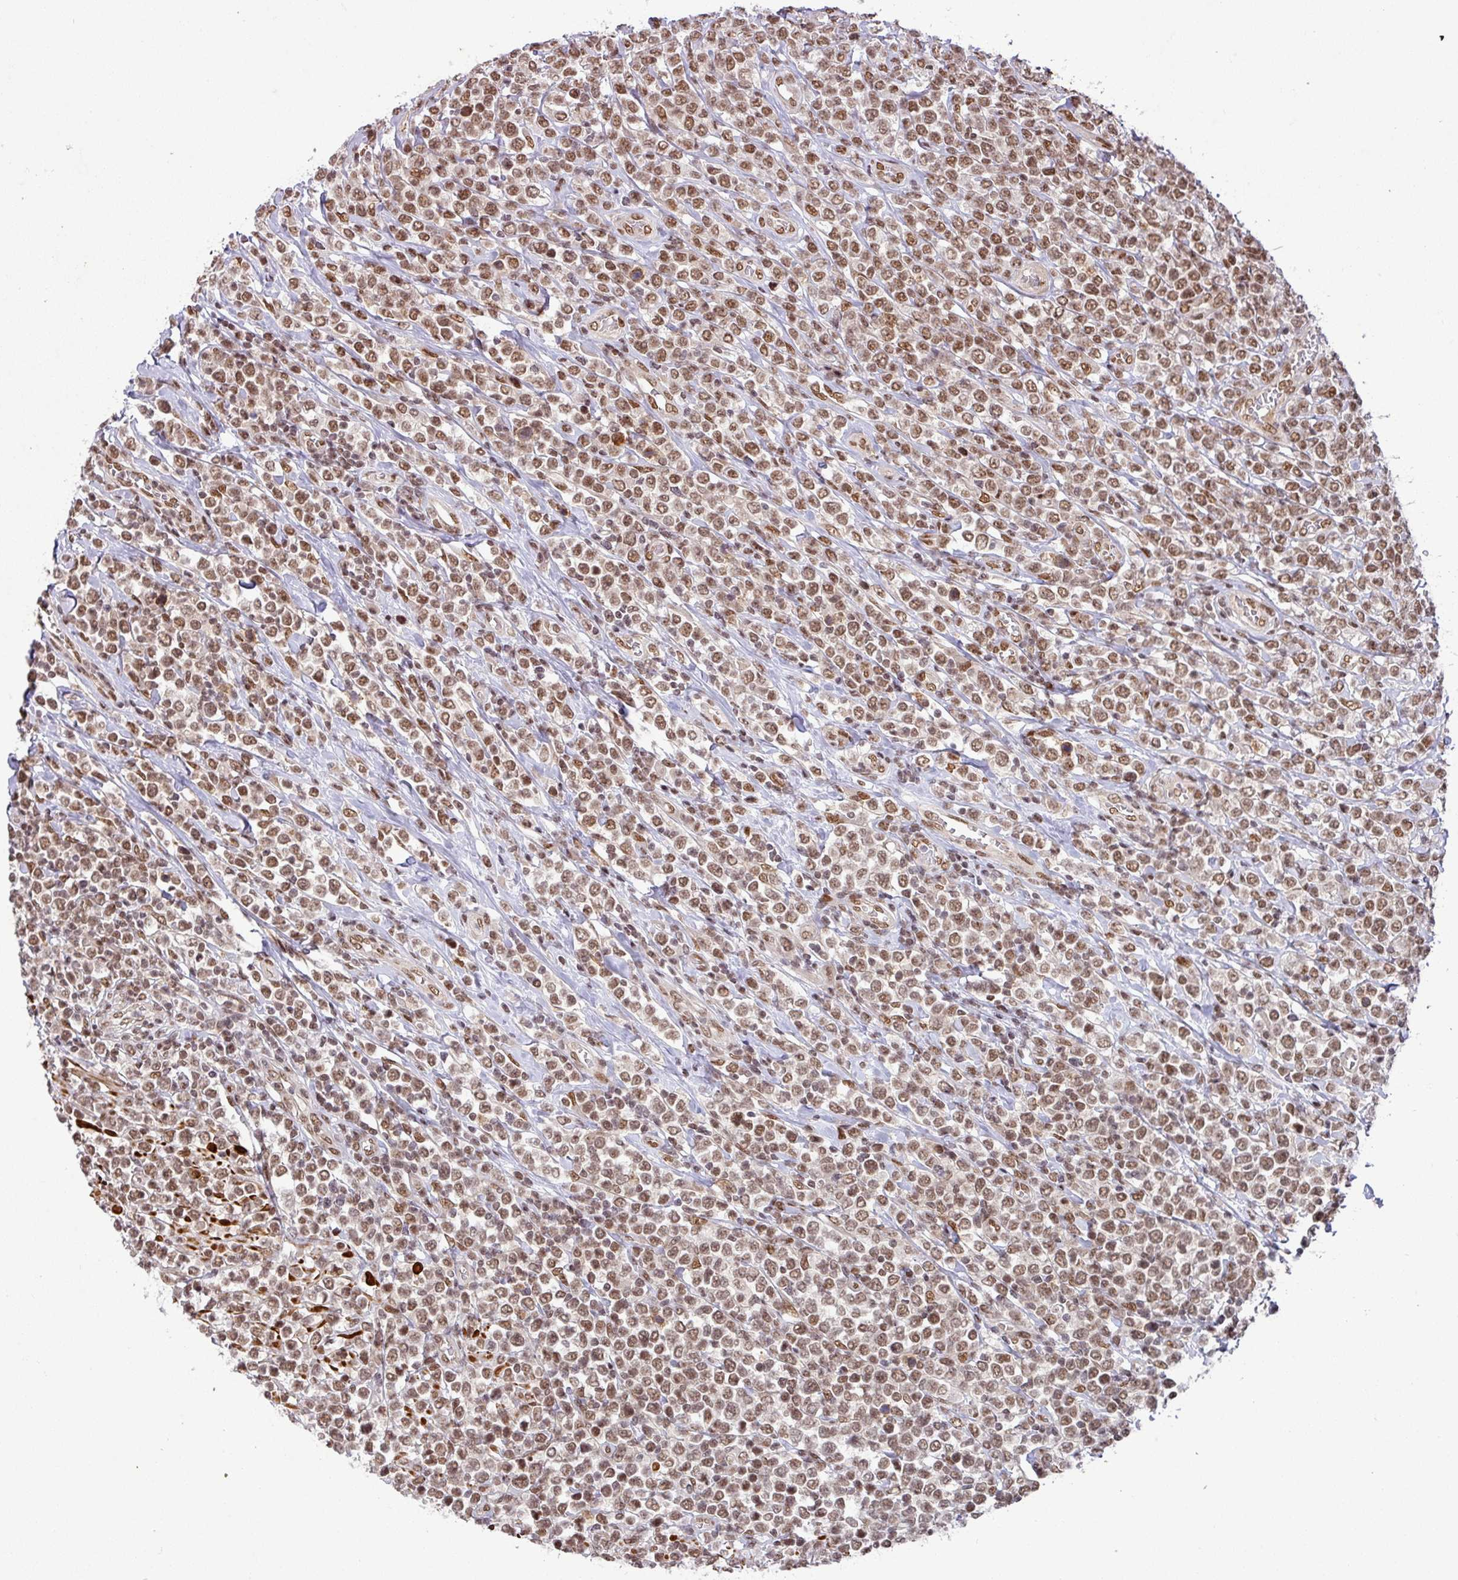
{"staining": {"intensity": "moderate", "quantity": ">75%", "location": "nuclear"}, "tissue": "lymphoma", "cell_type": "Tumor cells", "image_type": "cancer", "snomed": [{"axis": "morphology", "description": "Malignant lymphoma, non-Hodgkin's type, High grade"}, {"axis": "topography", "description": "Soft tissue"}], "caption": "About >75% of tumor cells in malignant lymphoma, non-Hodgkin's type (high-grade) show moderate nuclear protein positivity as visualized by brown immunohistochemical staining.", "gene": "SRSF2", "patient": {"sex": "female", "age": 56}}